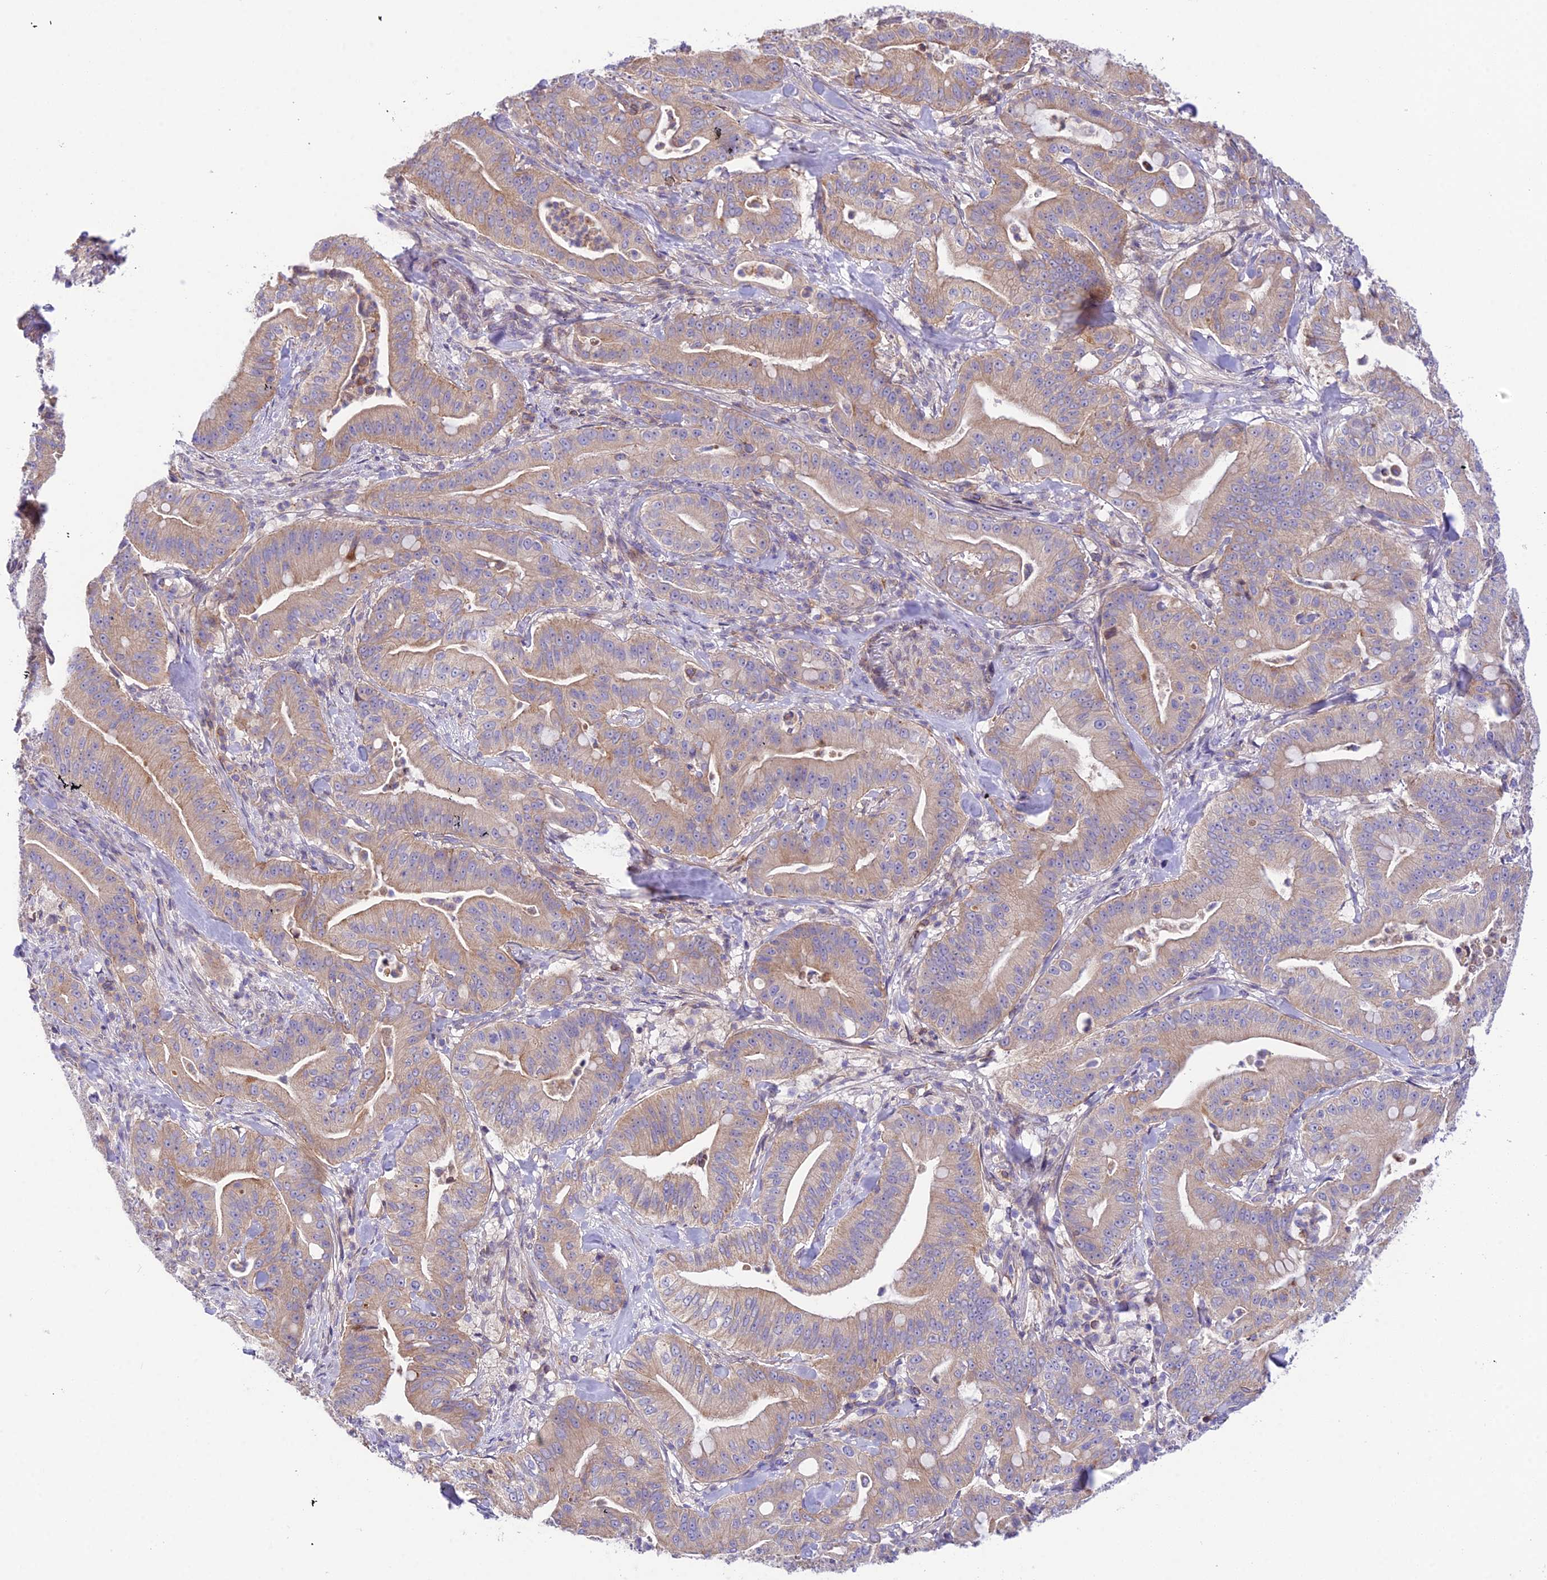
{"staining": {"intensity": "weak", "quantity": ">75%", "location": "cytoplasmic/membranous"}, "tissue": "pancreatic cancer", "cell_type": "Tumor cells", "image_type": "cancer", "snomed": [{"axis": "morphology", "description": "Adenocarcinoma, NOS"}, {"axis": "topography", "description": "Pancreas"}], "caption": "Immunohistochemistry (IHC) of human pancreatic adenocarcinoma exhibits low levels of weak cytoplasmic/membranous staining in about >75% of tumor cells.", "gene": "TRIM43B", "patient": {"sex": "male", "age": 71}}